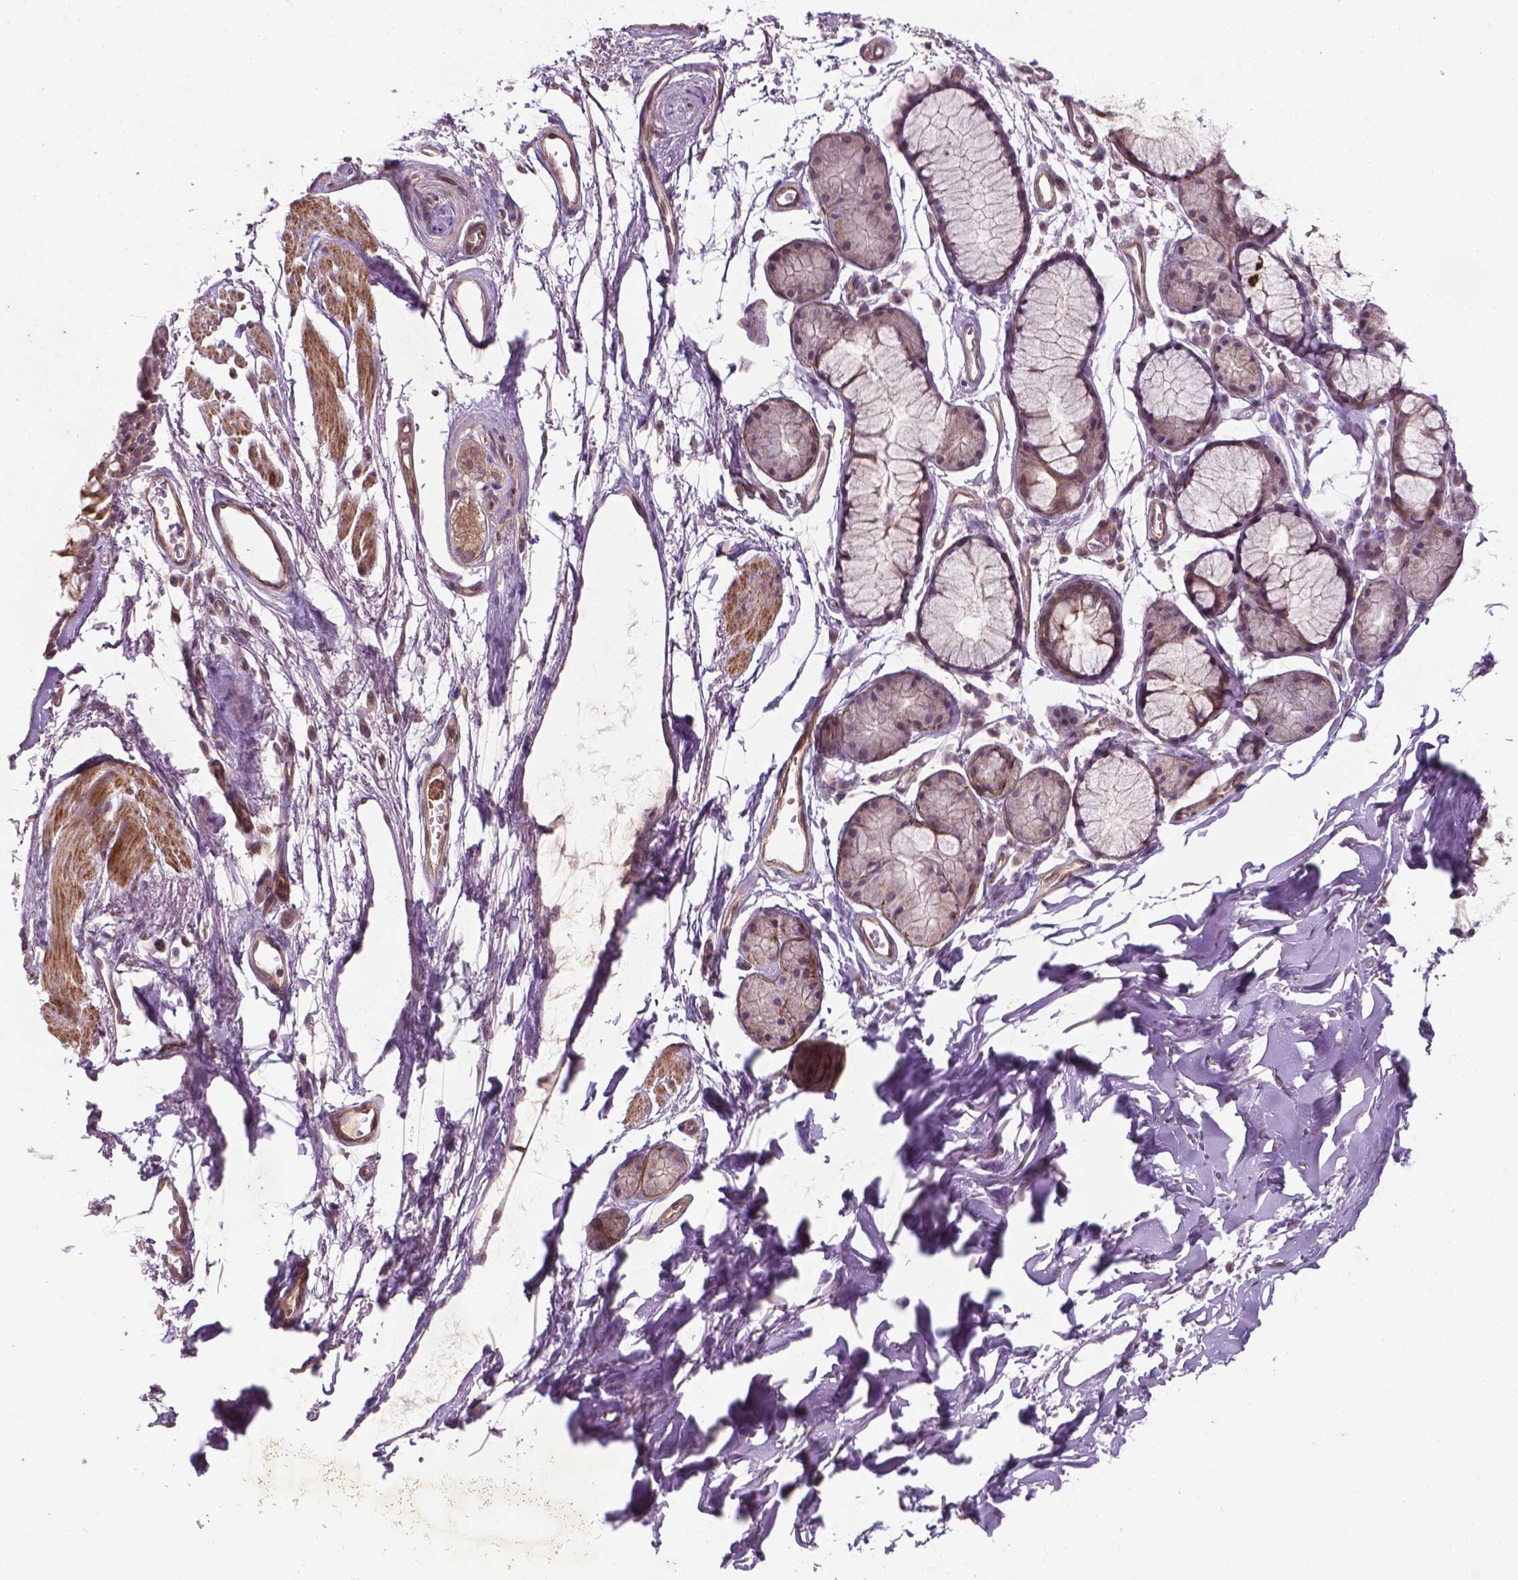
{"staining": {"intensity": "negative", "quantity": "none", "location": "none"}, "tissue": "adipose tissue", "cell_type": "Adipocytes", "image_type": "normal", "snomed": [{"axis": "morphology", "description": "Normal tissue, NOS"}, {"axis": "topography", "description": "Cartilage tissue"}, {"axis": "topography", "description": "Bronchus"}], "caption": "This is an immunohistochemistry micrograph of benign adipose tissue. There is no positivity in adipocytes.", "gene": "TCHP", "patient": {"sex": "female", "age": 79}}